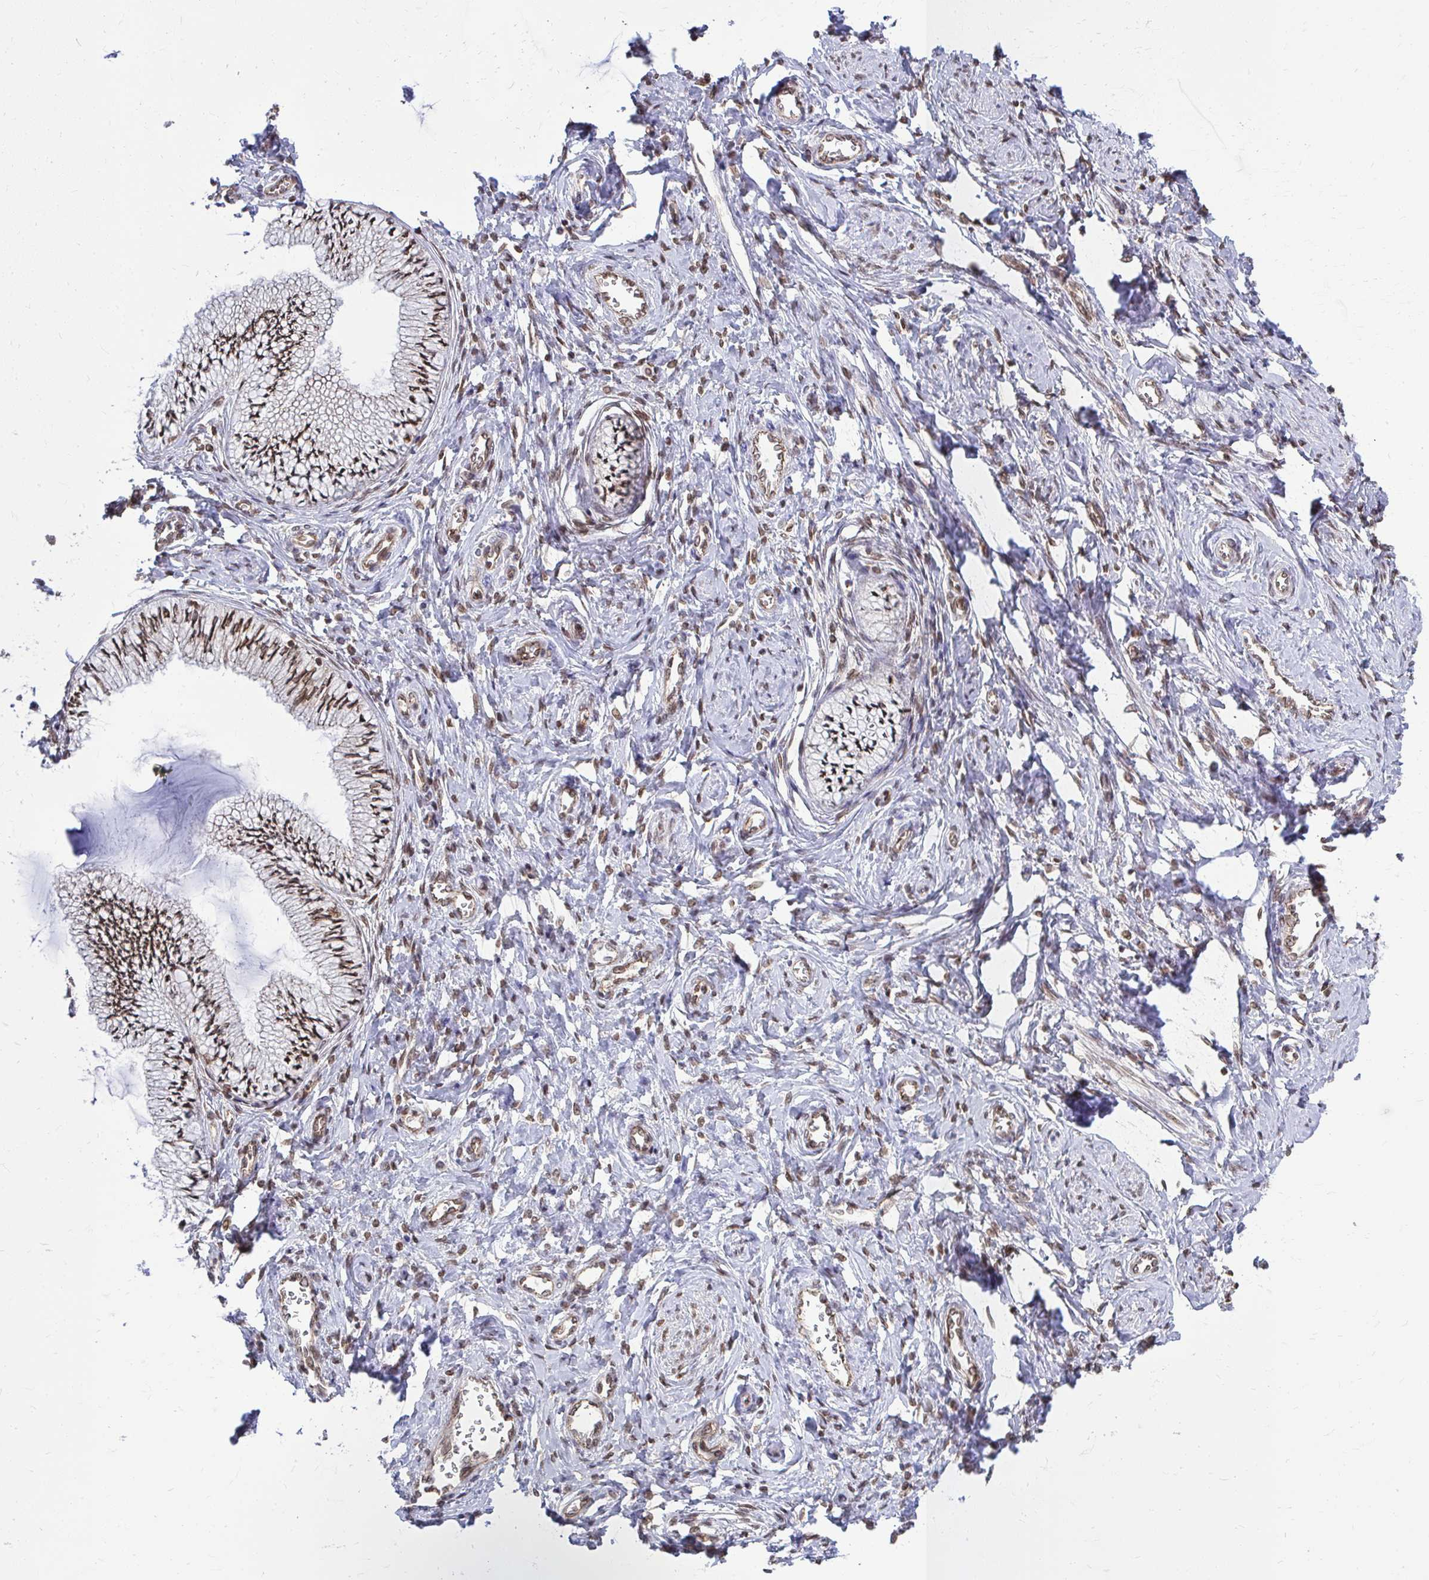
{"staining": {"intensity": "strong", "quantity": "25%-75%", "location": "nuclear"}, "tissue": "cervix", "cell_type": "Glandular cells", "image_type": "normal", "snomed": [{"axis": "morphology", "description": "Normal tissue, NOS"}, {"axis": "topography", "description": "Cervix"}], "caption": "The micrograph demonstrates a brown stain indicating the presence of a protein in the nuclear of glandular cells in cervix.", "gene": "XPO1", "patient": {"sex": "female", "age": 24}}